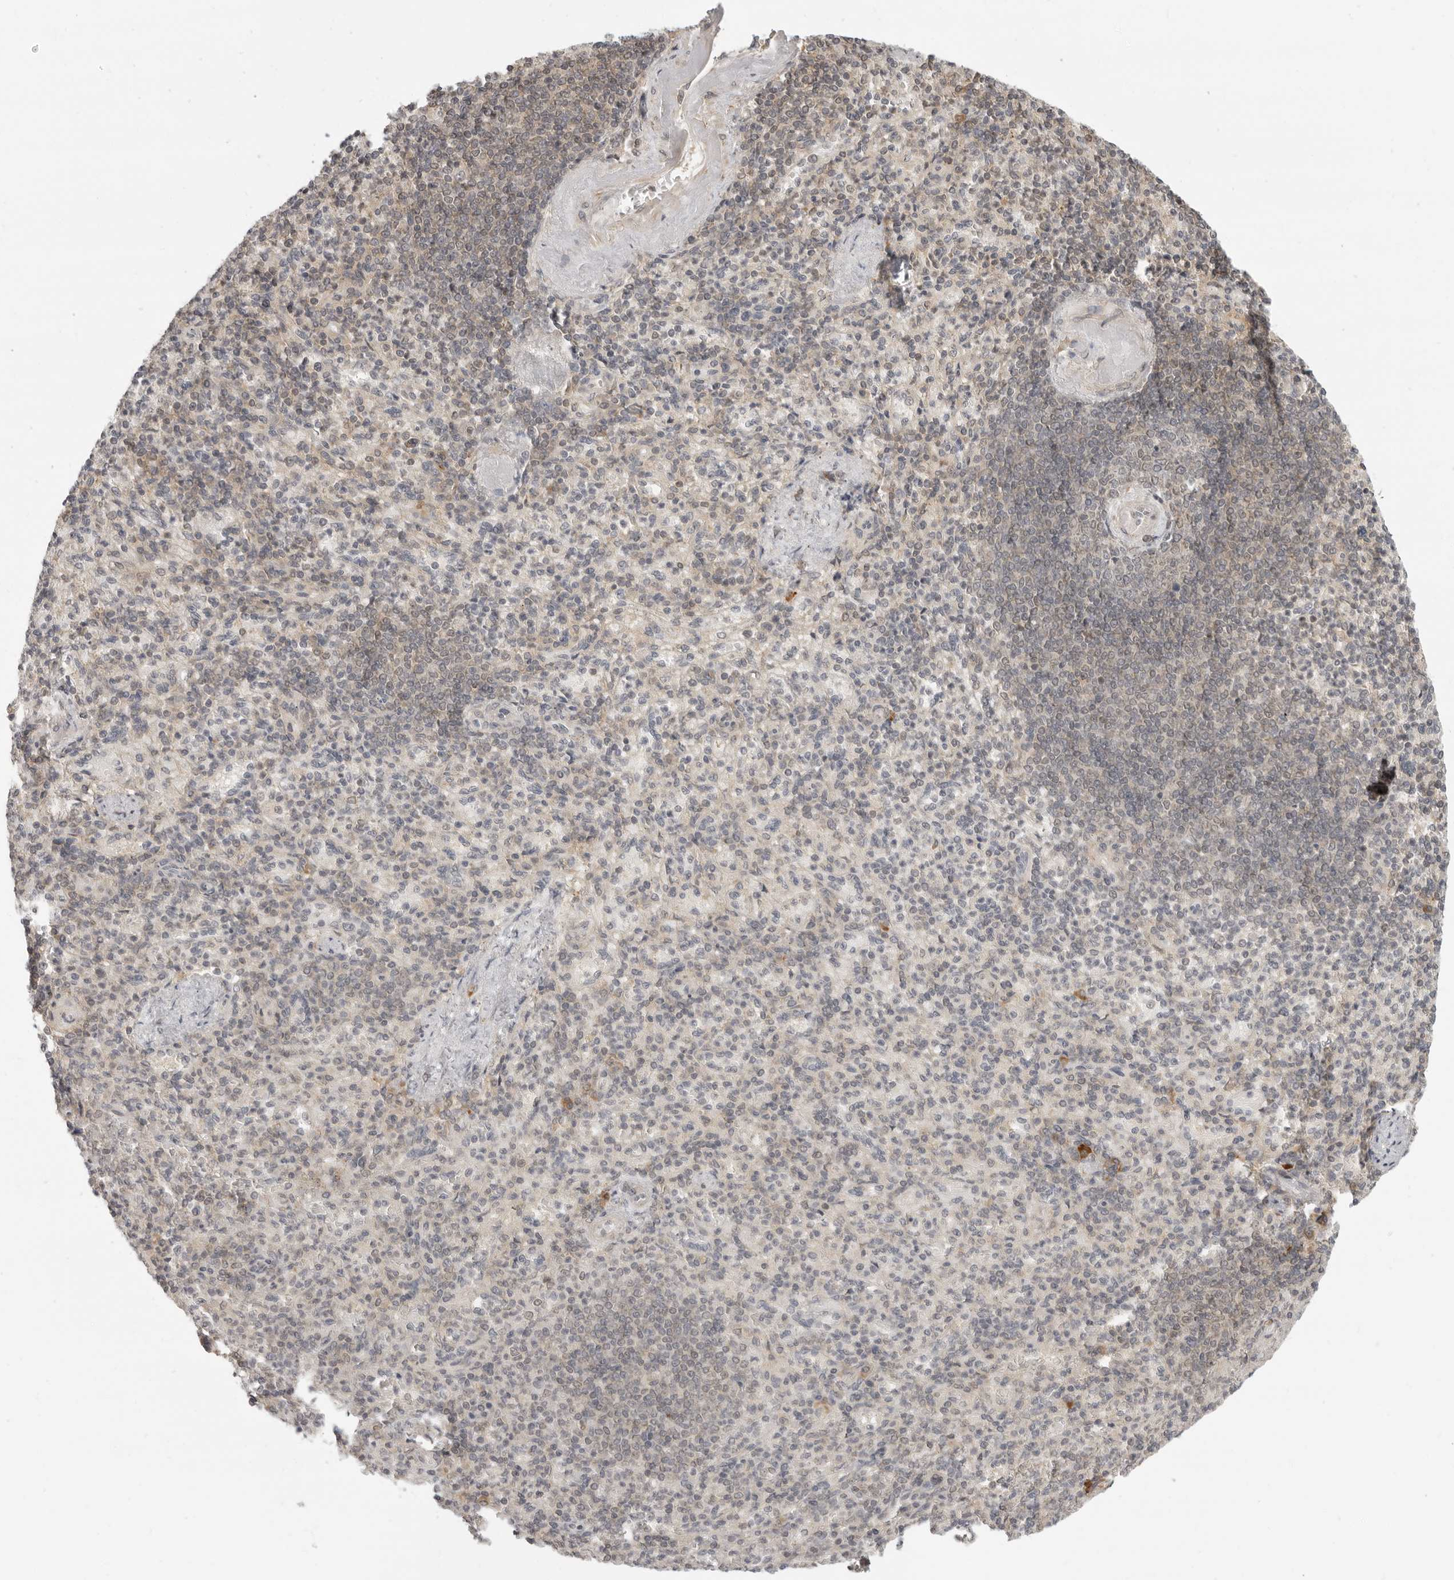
{"staining": {"intensity": "weak", "quantity": "<25%", "location": "nuclear"}, "tissue": "spleen", "cell_type": "Cells in red pulp", "image_type": "normal", "snomed": [{"axis": "morphology", "description": "Normal tissue, NOS"}, {"axis": "topography", "description": "Spleen"}], "caption": "The histopathology image demonstrates no staining of cells in red pulp in unremarkable spleen.", "gene": "PRRC2A", "patient": {"sex": "female", "age": 74}}